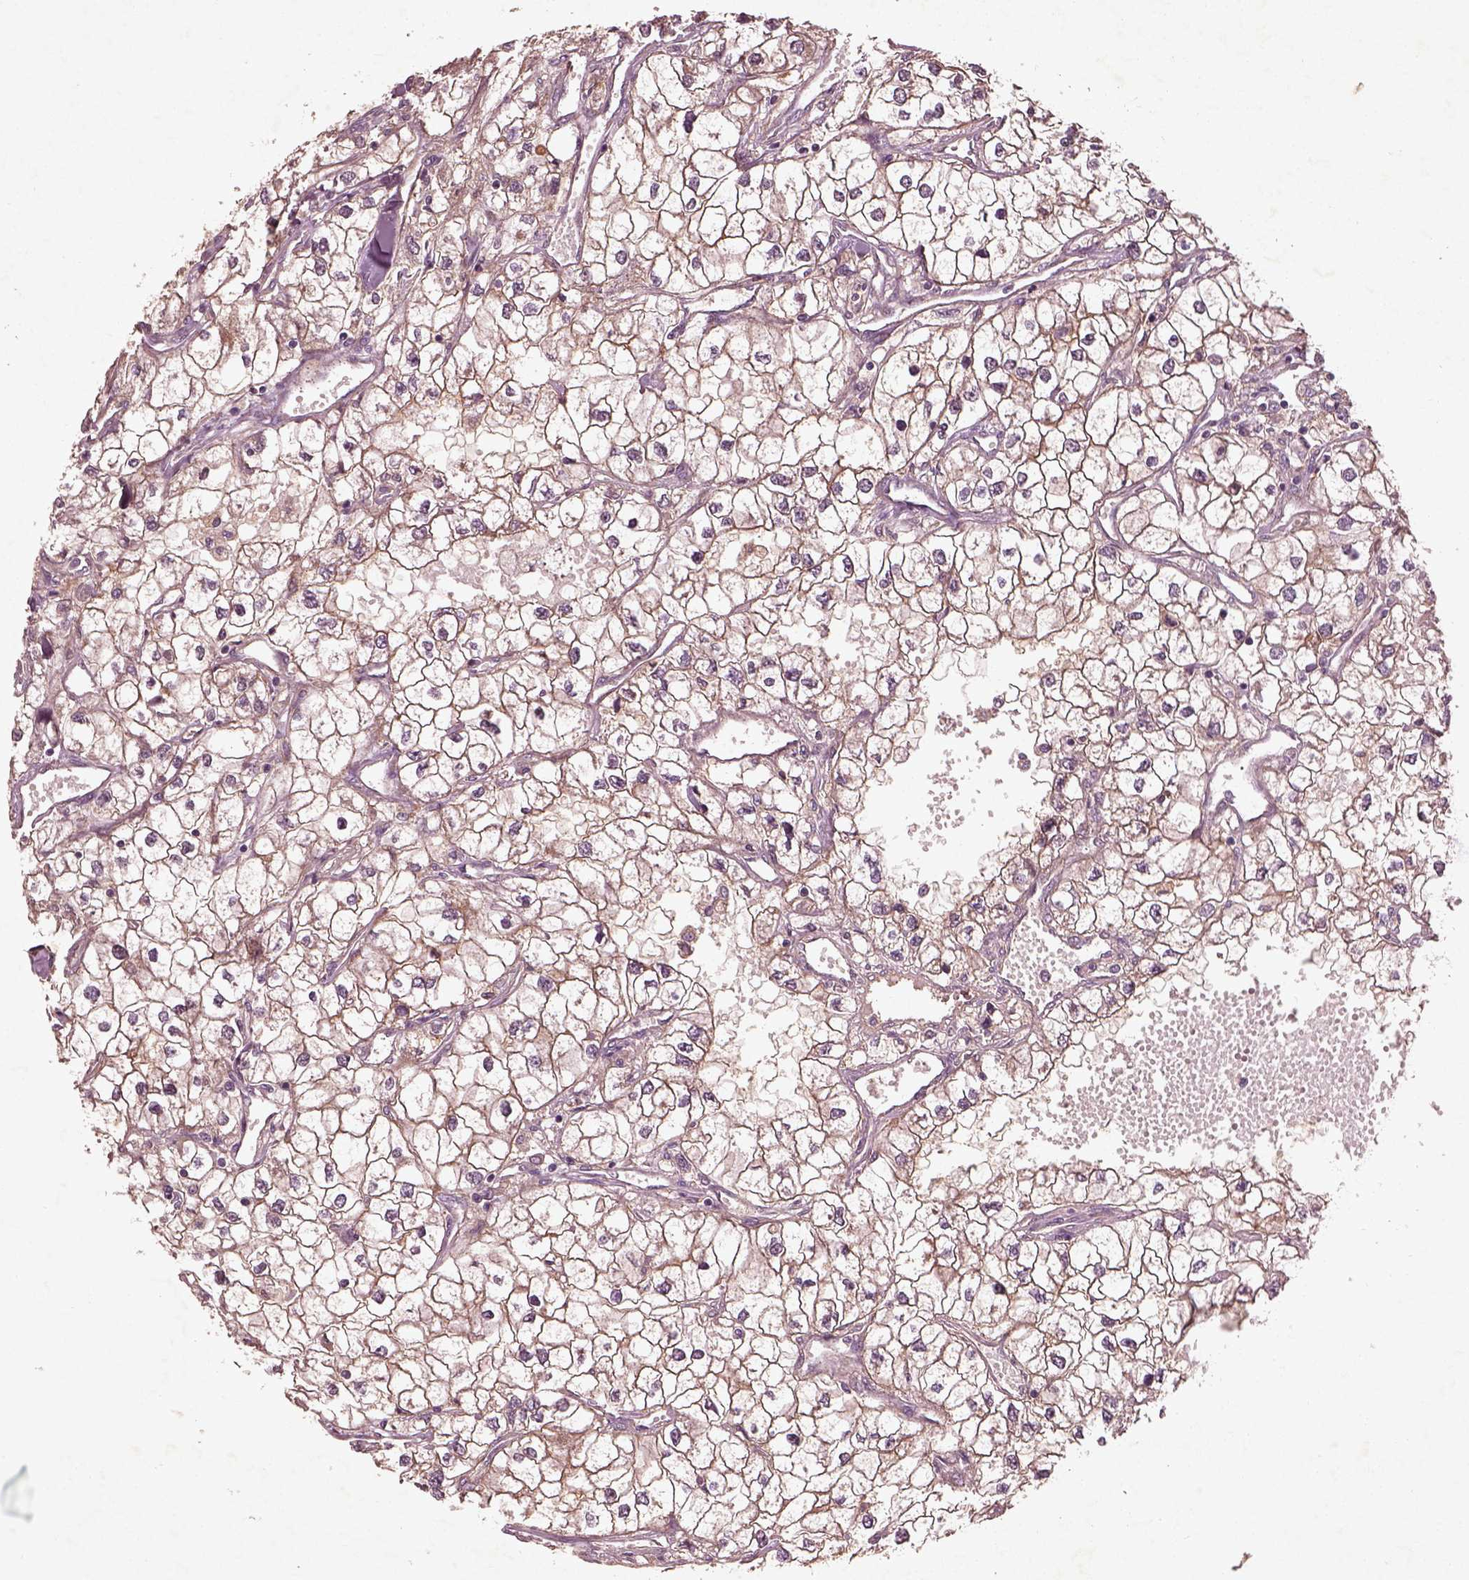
{"staining": {"intensity": "moderate", "quantity": ">75%", "location": "cytoplasmic/membranous"}, "tissue": "renal cancer", "cell_type": "Tumor cells", "image_type": "cancer", "snomed": [{"axis": "morphology", "description": "Adenocarcinoma, NOS"}, {"axis": "topography", "description": "Kidney"}], "caption": "The image exhibits immunohistochemical staining of renal adenocarcinoma. There is moderate cytoplasmic/membranous expression is appreciated in approximately >75% of tumor cells.", "gene": "FAM234A", "patient": {"sex": "male", "age": 59}}